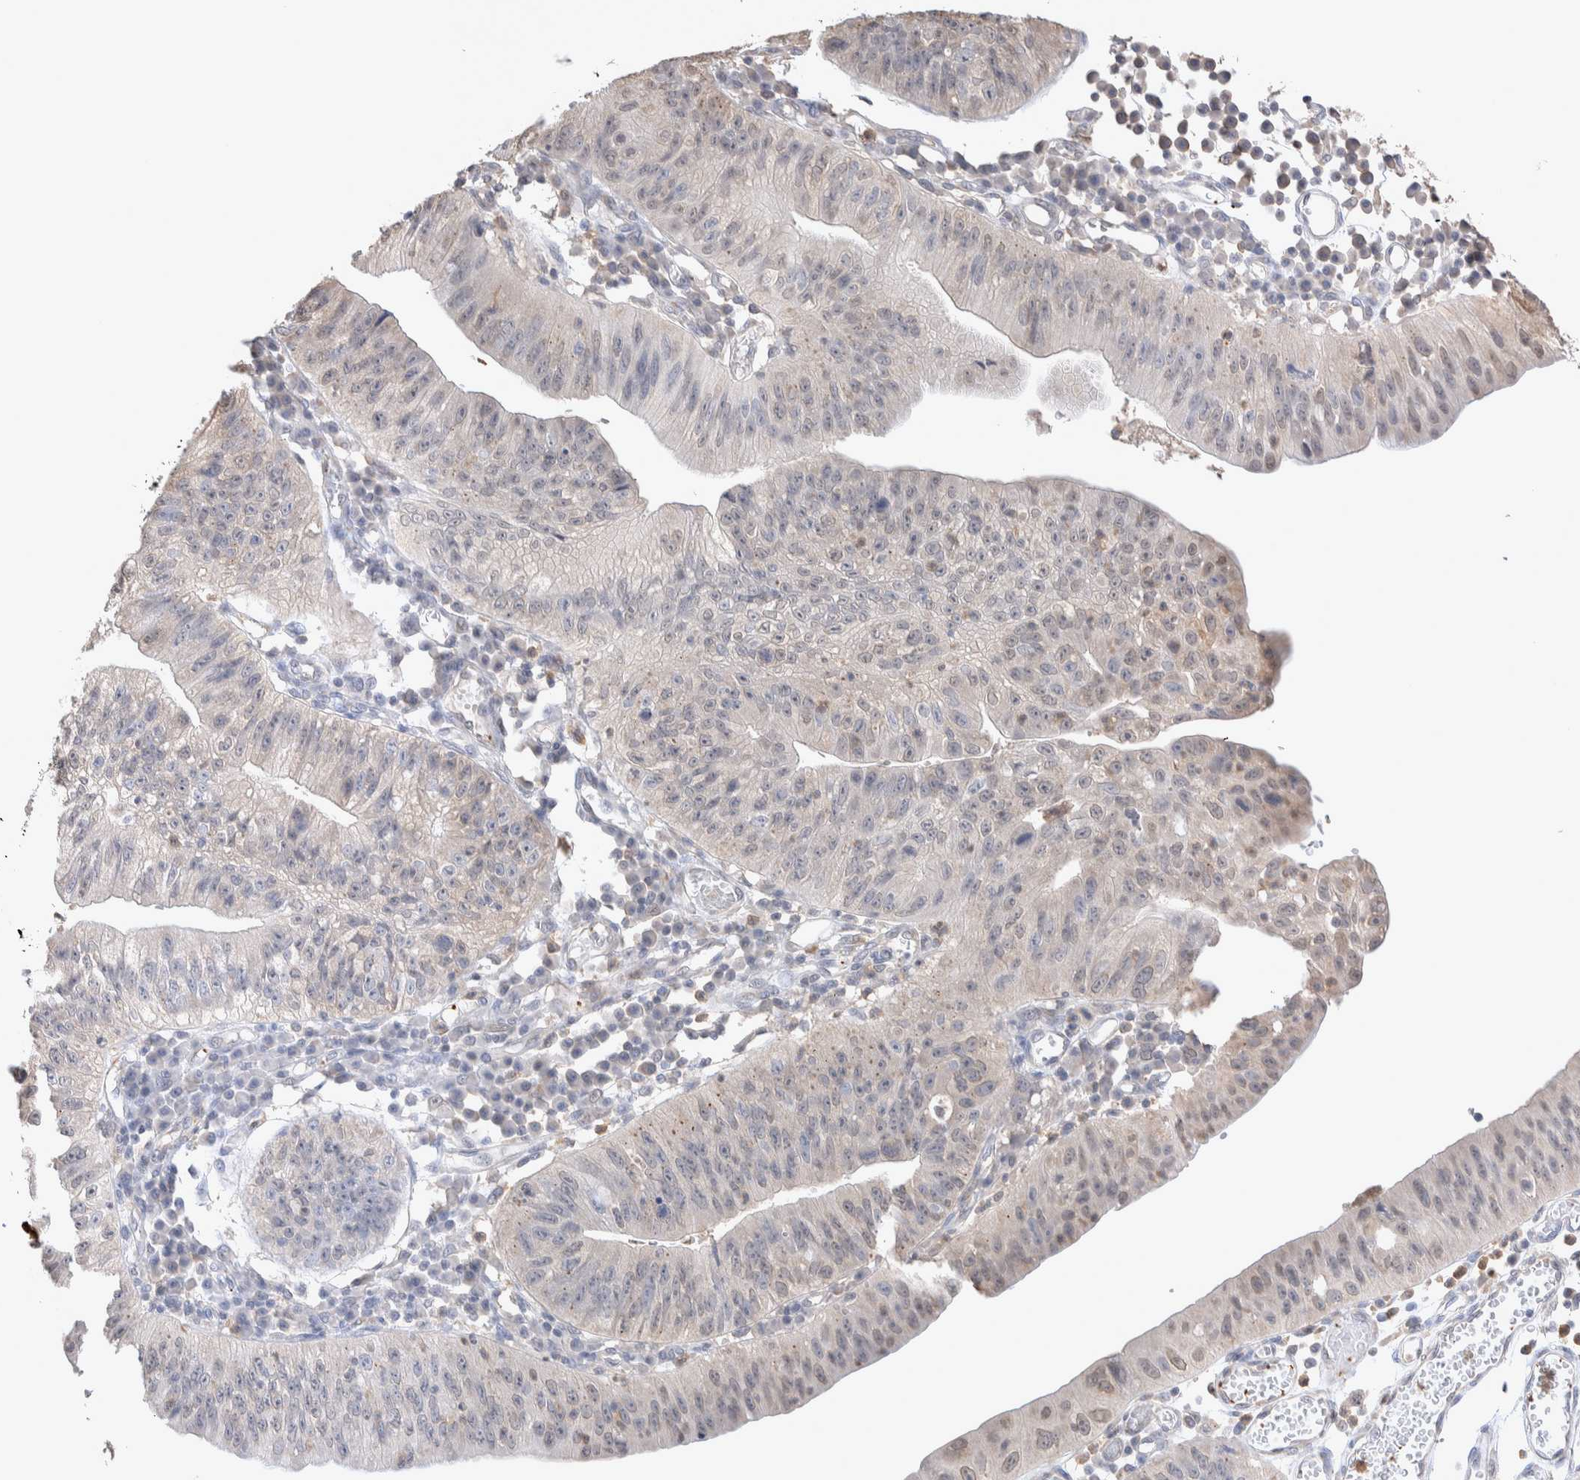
{"staining": {"intensity": "weak", "quantity": "<25%", "location": "nuclear"}, "tissue": "stomach cancer", "cell_type": "Tumor cells", "image_type": "cancer", "snomed": [{"axis": "morphology", "description": "Adenocarcinoma, NOS"}, {"axis": "topography", "description": "Stomach"}], "caption": "IHC of stomach cancer (adenocarcinoma) demonstrates no positivity in tumor cells.", "gene": "FFAR2", "patient": {"sex": "male", "age": 59}}